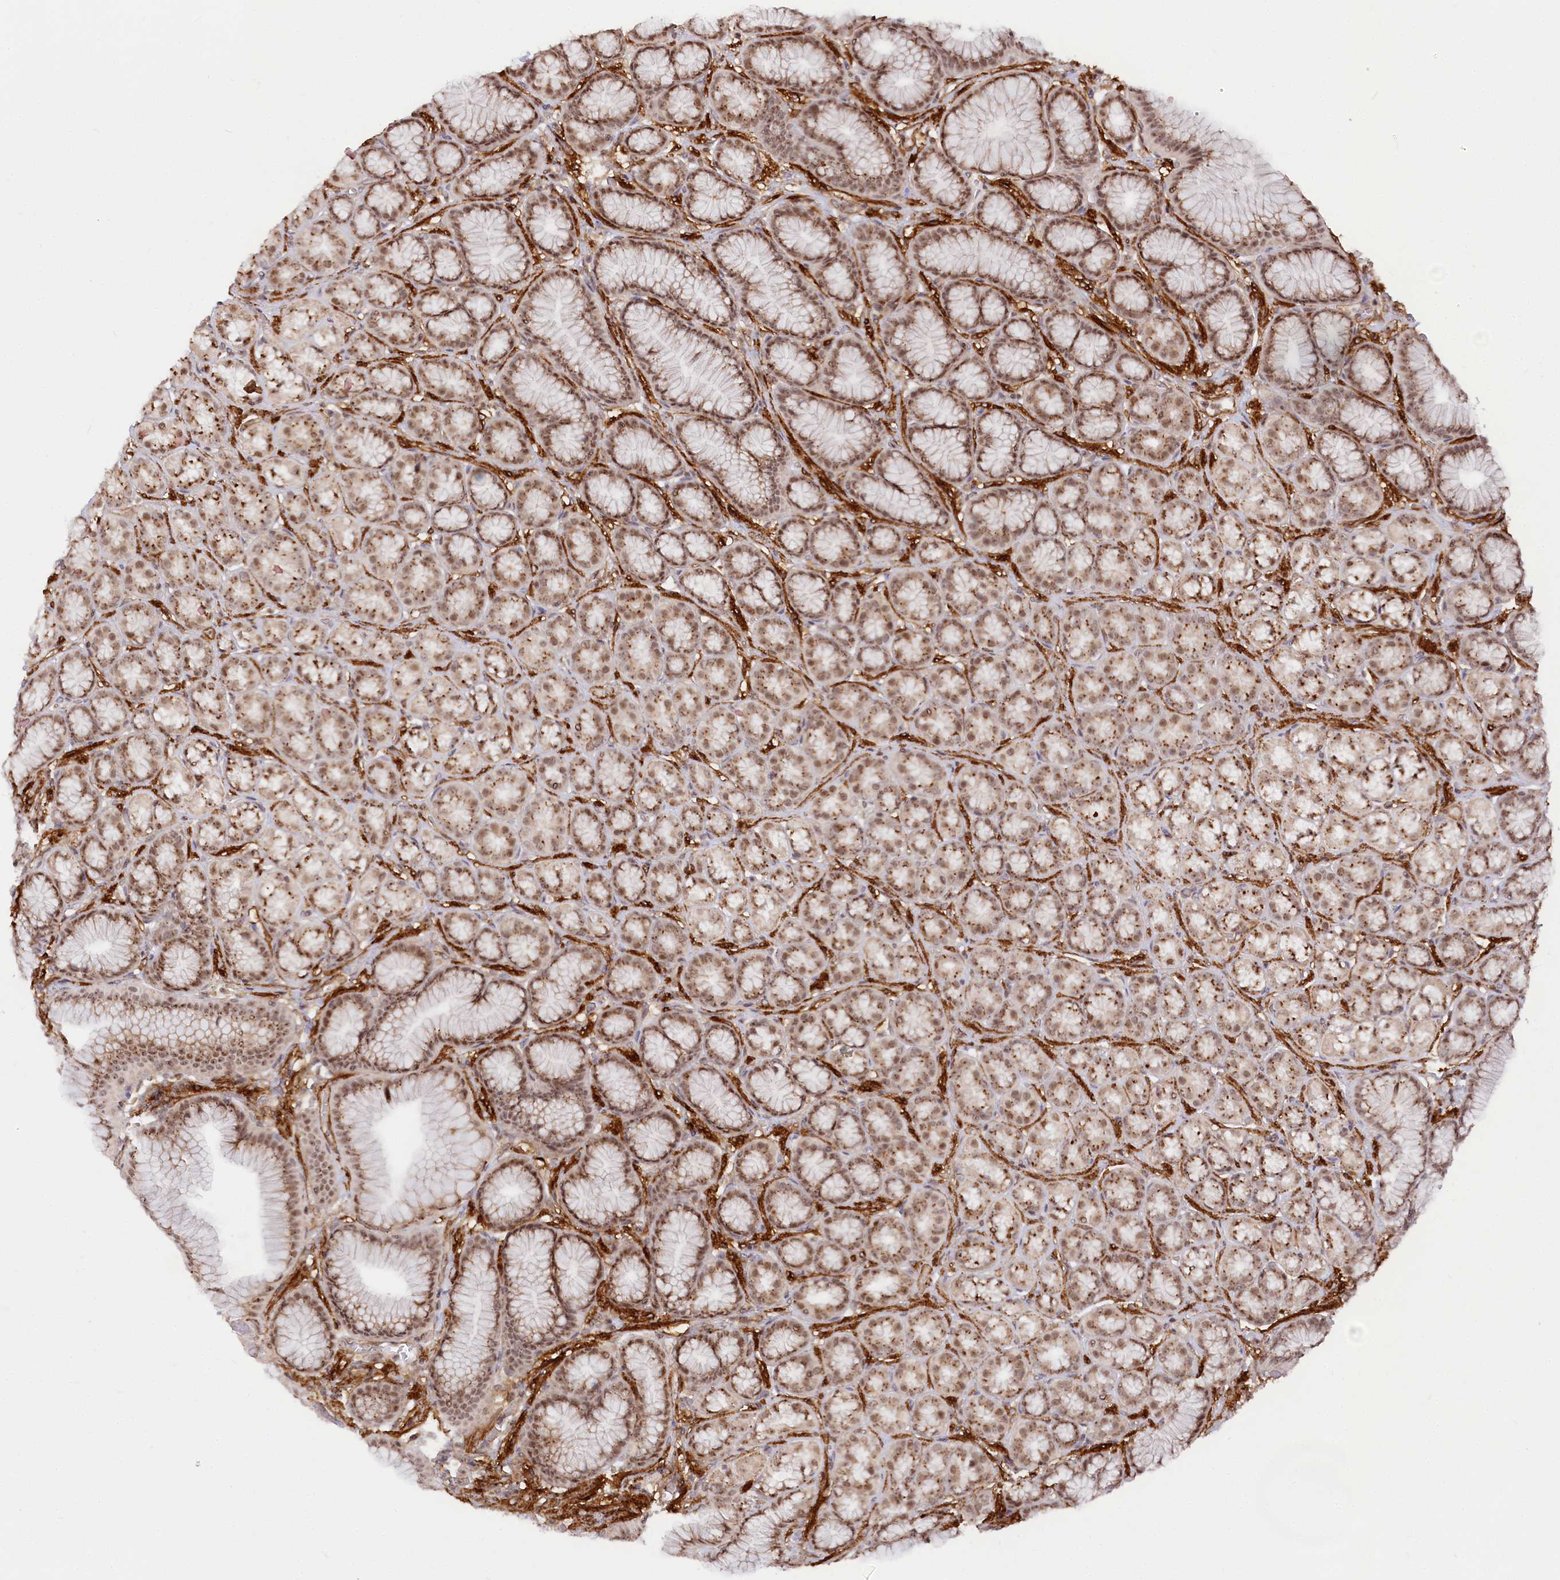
{"staining": {"intensity": "moderate", "quantity": ">75%", "location": "cytoplasmic/membranous,nuclear"}, "tissue": "stomach", "cell_type": "Glandular cells", "image_type": "normal", "snomed": [{"axis": "morphology", "description": "Normal tissue, NOS"}, {"axis": "morphology", "description": "Adenocarcinoma, NOS"}, {"axis": "morphology", "description": "Adenocarcinoma, High grade"}, {"axis": "topography", "description": "Stomach, upper"}, {"axis": "topography", "description": "Stomach"}], "caption": "Immunohistochemistry (IHC) (DAB (3,3'-diaminobenzidine)) staining of normal stomach demonstrates moderate cytoplasmic/membranous,nuclear protein positivity in about >75% of glandular cells. (DAB IHC with brightfield microscopy, high magnification).", "gene": "GNL3L", "patient": {"sex": "female", "age": 65}}